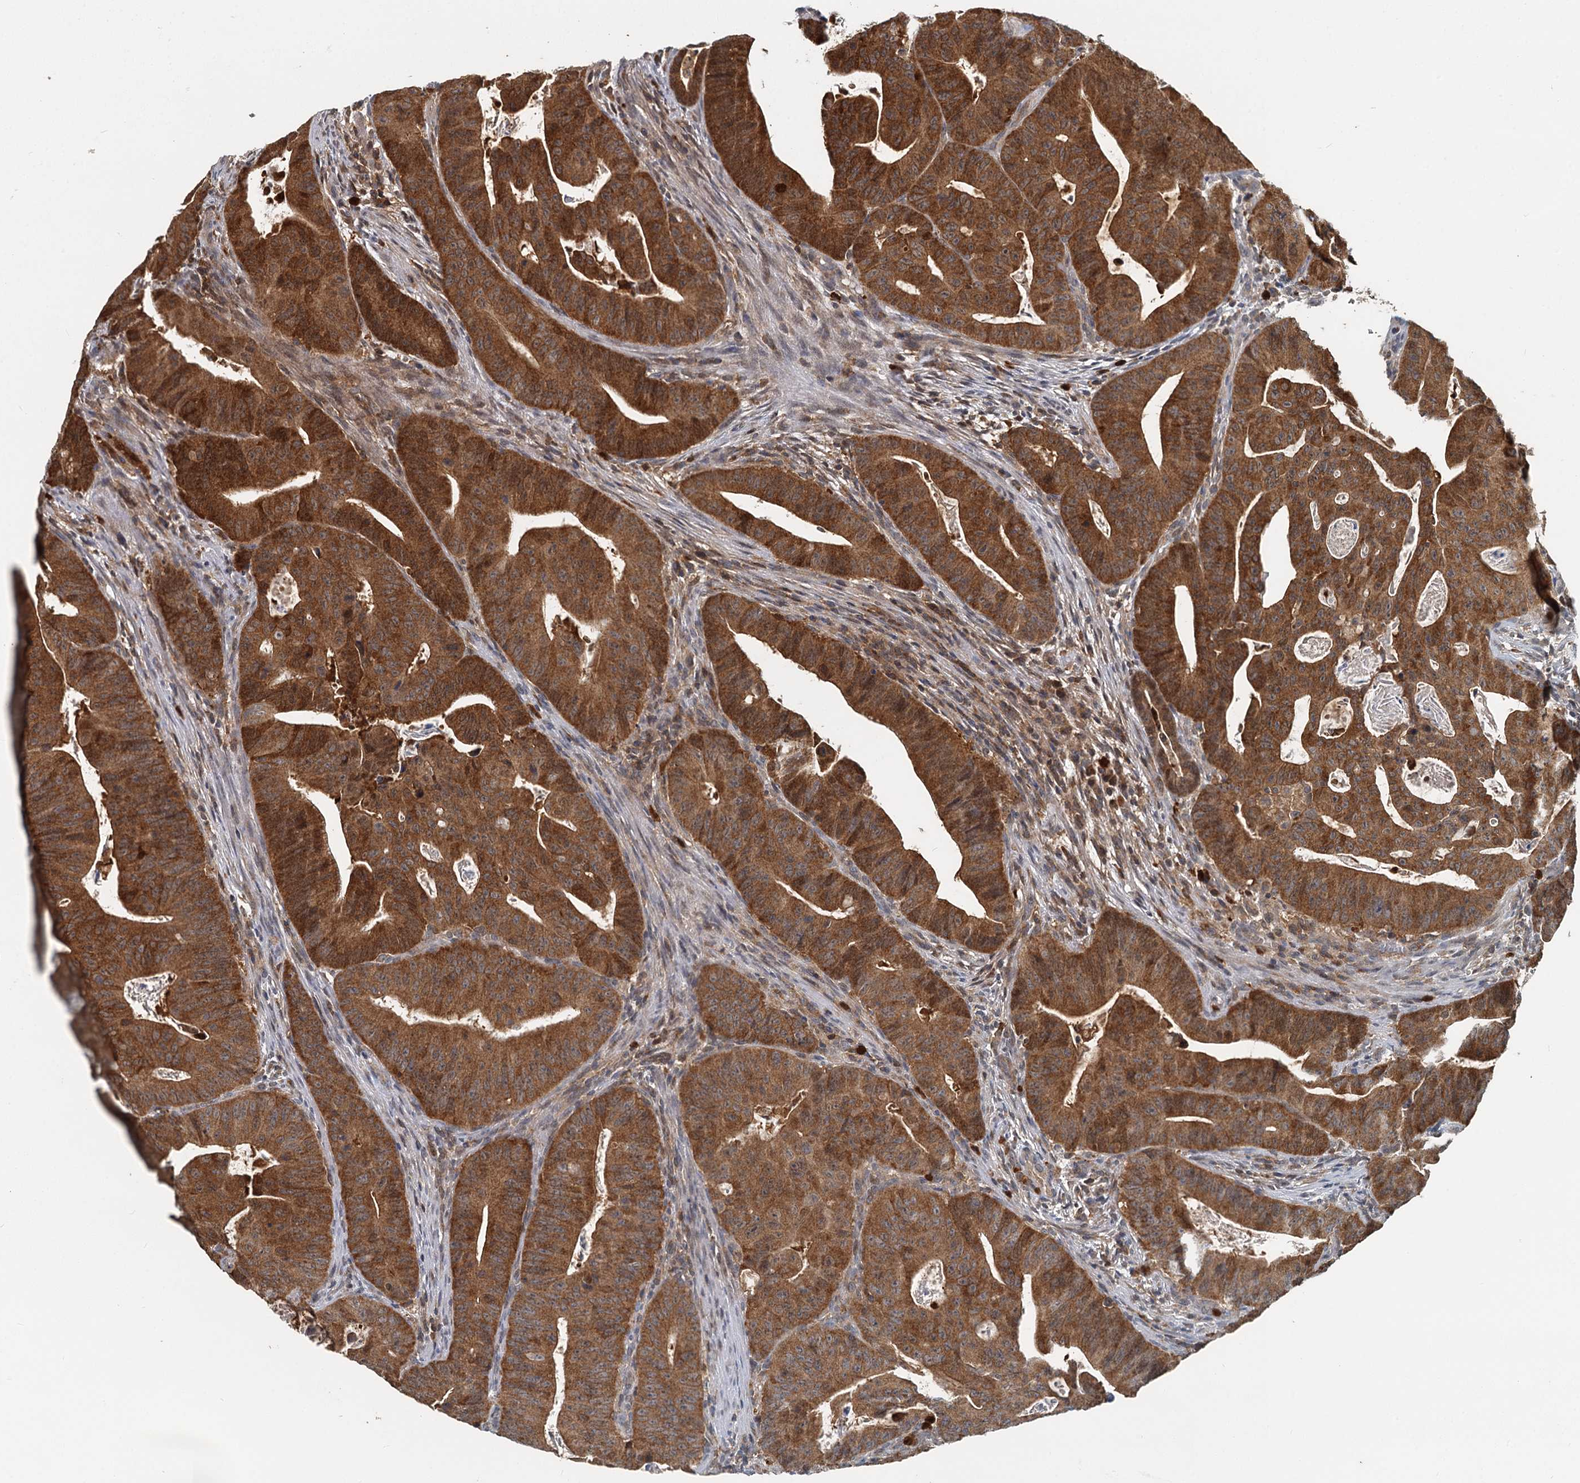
{"staining": {"intensity": "strong", "quantity": ">75%", "location": "cytoplasmic/membranous"}, "tissue": "colorectal cancer", "cell_type": "Tumor cells", "image_type": "cancer", "snomed": [{"axis": "morphology", "description": "Adenocarcinoma, NOS"}, {"axis": "topography", "description": "Rectum"}], "caption": "Colorectal cancer was stained to show a protein in brown. There is high levels of strong cytoplasmic/membranous expression in approximately >75% of tumor cells. The staining was performed using DAB, with brown indicating positive protein expression. Nuclei are stained blue with hematoxylin.", "gene": "GPI", "patient": {"sex": "female", "age": 75}}